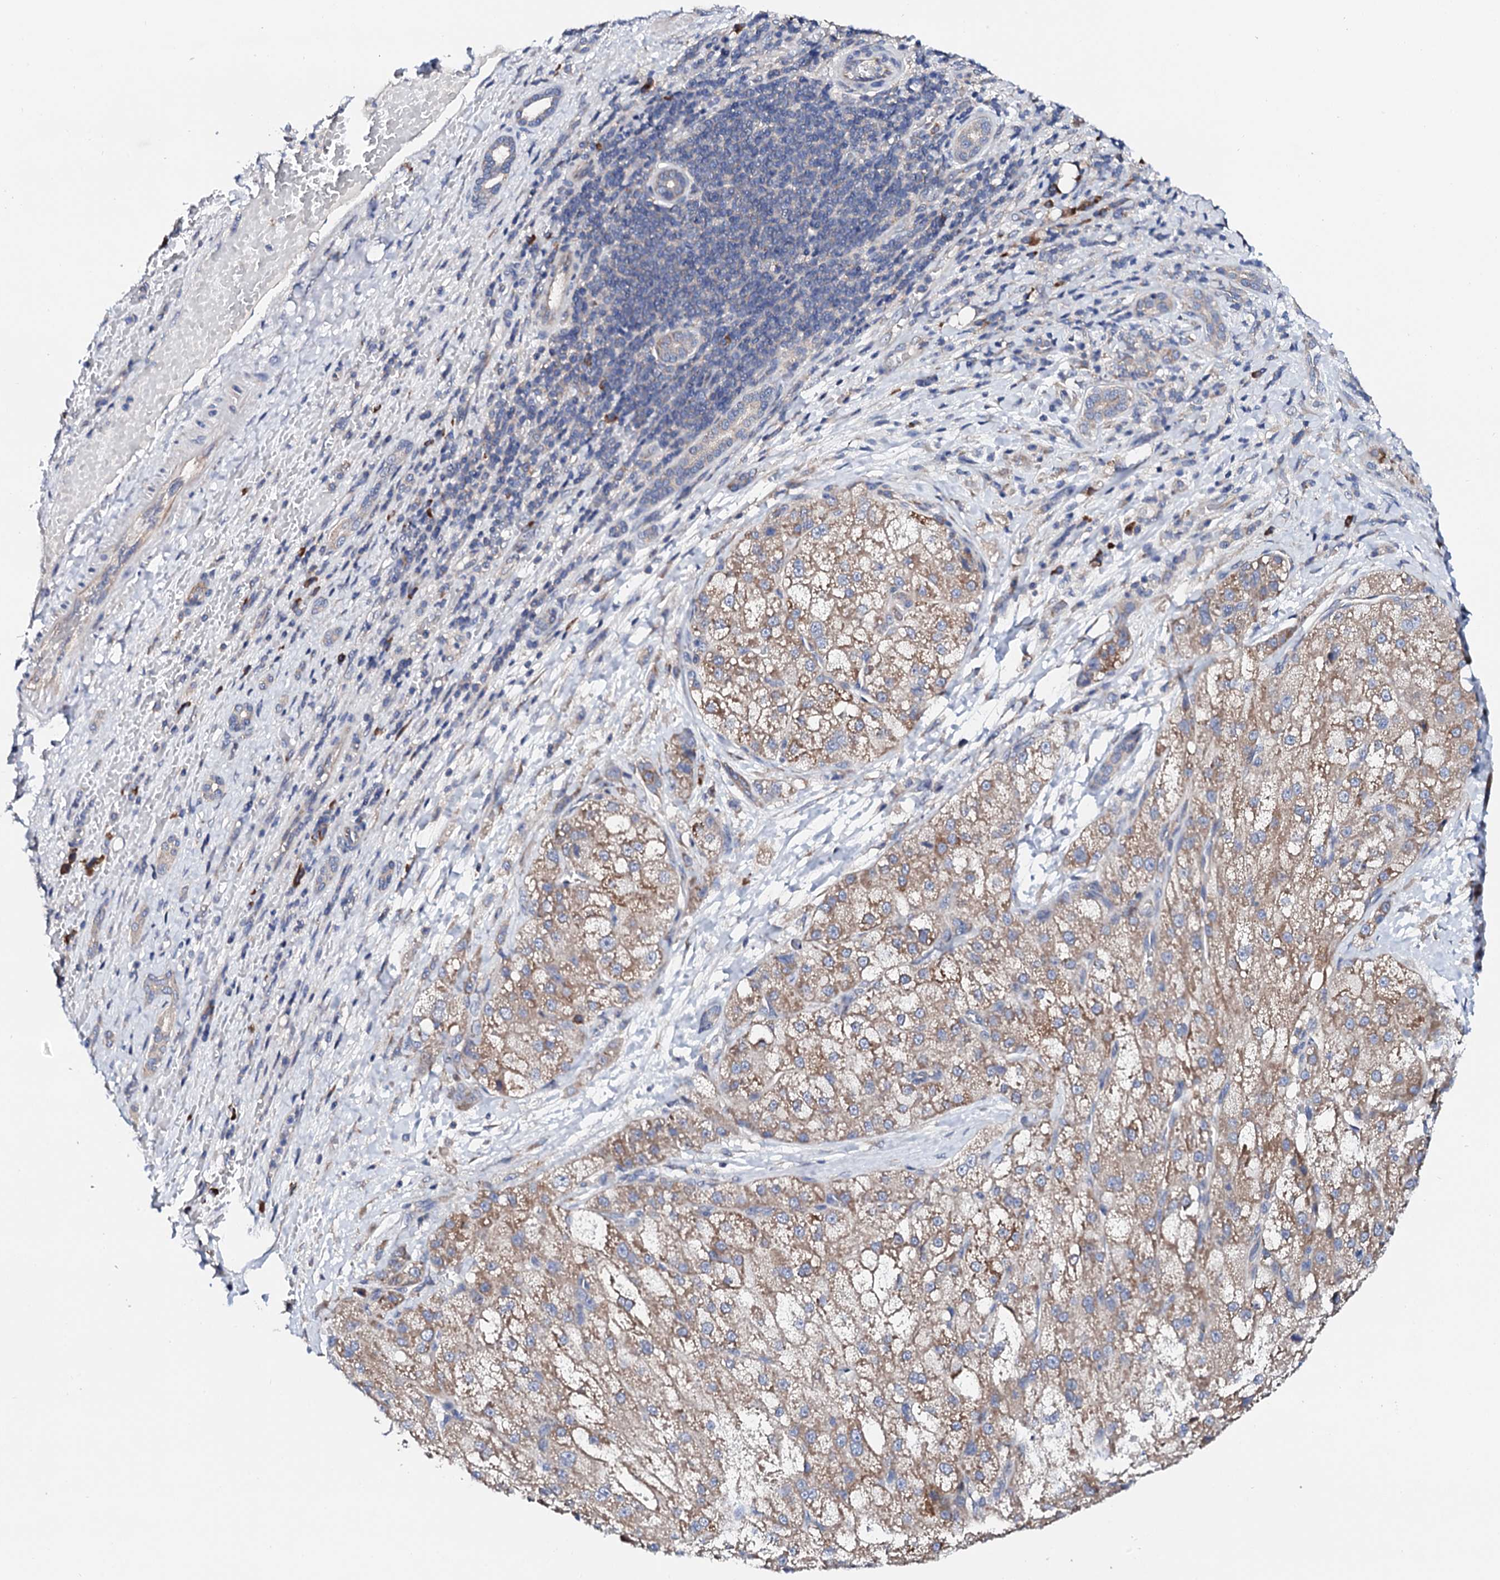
{"staining": {"intensity": "moderate", "quantity": ">75%", "location": "cytoplasmic/membranous"}, "tissue": "liver cancer", "cell_type": "Tumor cells", "image_type": "cancer", "snomed": [{"axis": "morphology", "description": "Normal tissue, NOS"}, {"axis": "morphology", "description": "Carcinoma, Hepatocellular, NOS"}, {"axis": "topography", "description": "Liver"}], "caption": "Moderate cytoplasmic/membranous expression for a protein is identified in approximately >75% of tumor cells of liver cancer (hepatocellular carcinoma) using immunohistochemistry (IHC).", "gene": "NUP58", "patient": {"sex": "male", "age": 57}}